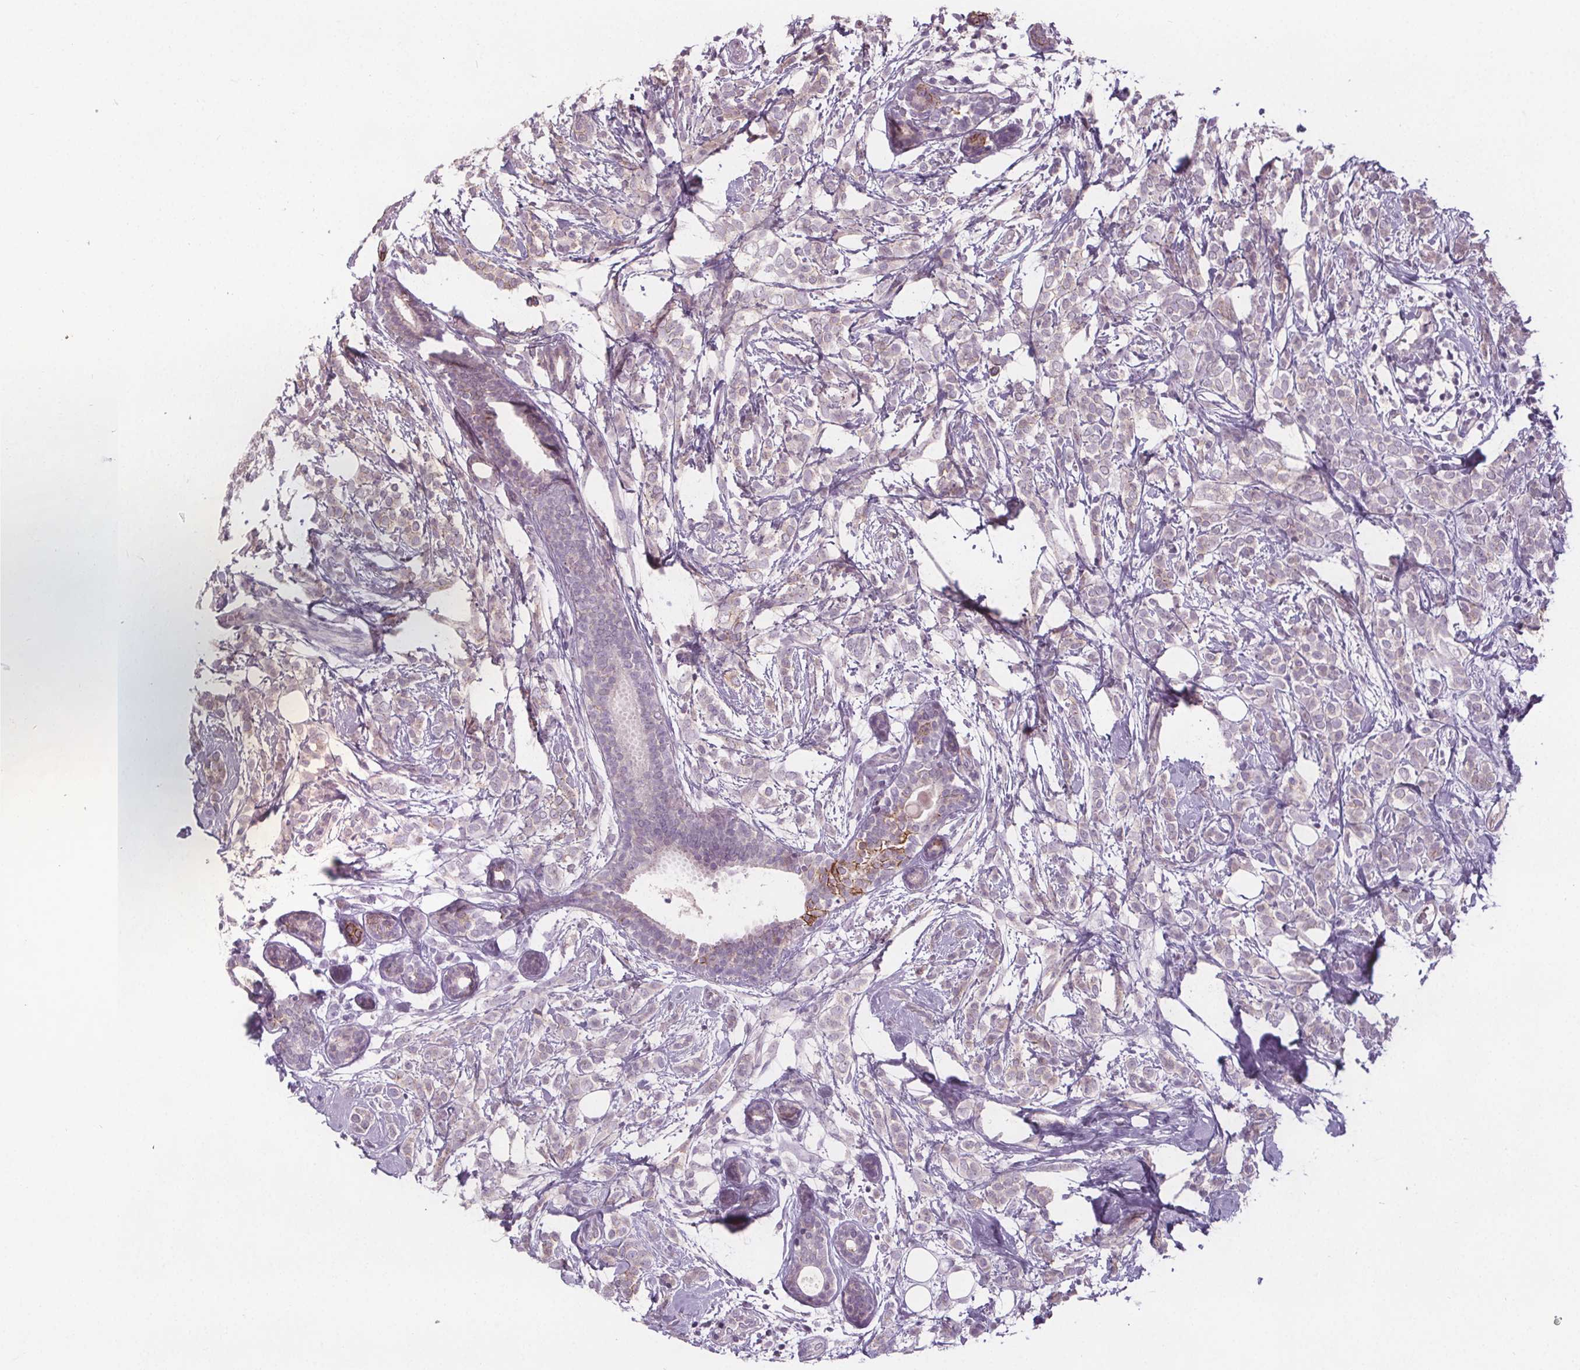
{"staining": {"intensity": "weak", "quantity": "<25%", "location": "cytoplasmic/membranous"}, "tissue": "breast cancer", "cell_type": "Tumor cells", "image_type": "cancer", "snomed": [{"axis": "morphology", "description": "Lobular carcinoma"}, {"axis": "topography", "description": "Breast"}], "caption": "Tumor cells are negative for brown protein staining in breast cancer (lobular carcinoma).", "gene": "ATP1A1", "patient": {"sex": "female", "age": 49}}